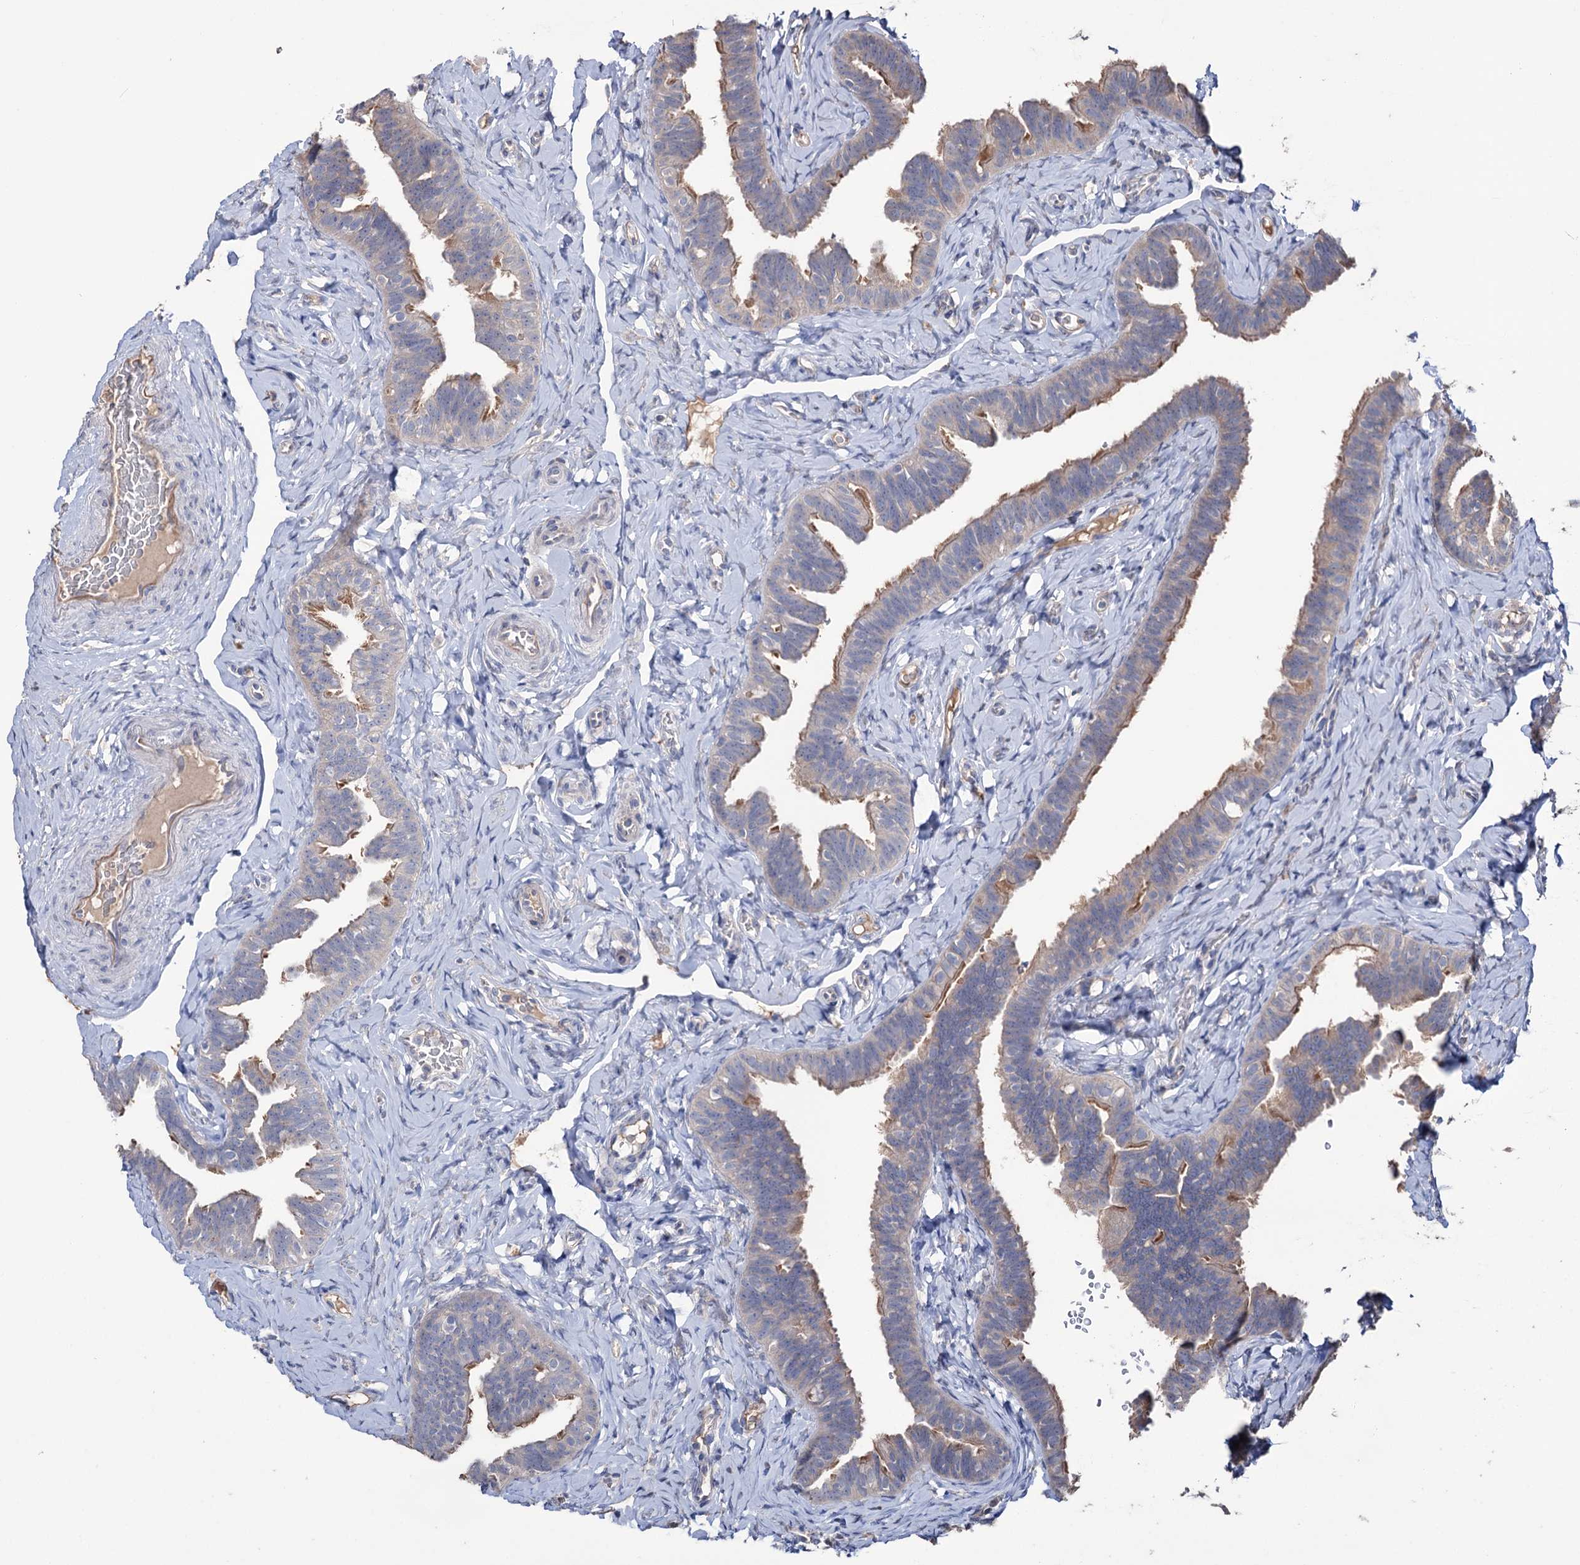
{"staining": {"intensity": "moderate", "quantity": "25%-75%", "location": "cytoplasmic/membranous"}, "tissue": "fallopian tube", "cell_type": "Glandular cells", "image_type": "normal", "snomed": [{"axis": "morphology", "description": "Normal tissue, NOS"}, {"axis": "topography", "description": "Fallopian tube"}], "caption": "This is a histology image of immunohistochemistry staining of normal fallopian tube, which shows moderate staining in the cytoplasmic/membranous of glandular cells.", "gene": "EPB41L5", "patient": {"sex": "female", "age": 39}}